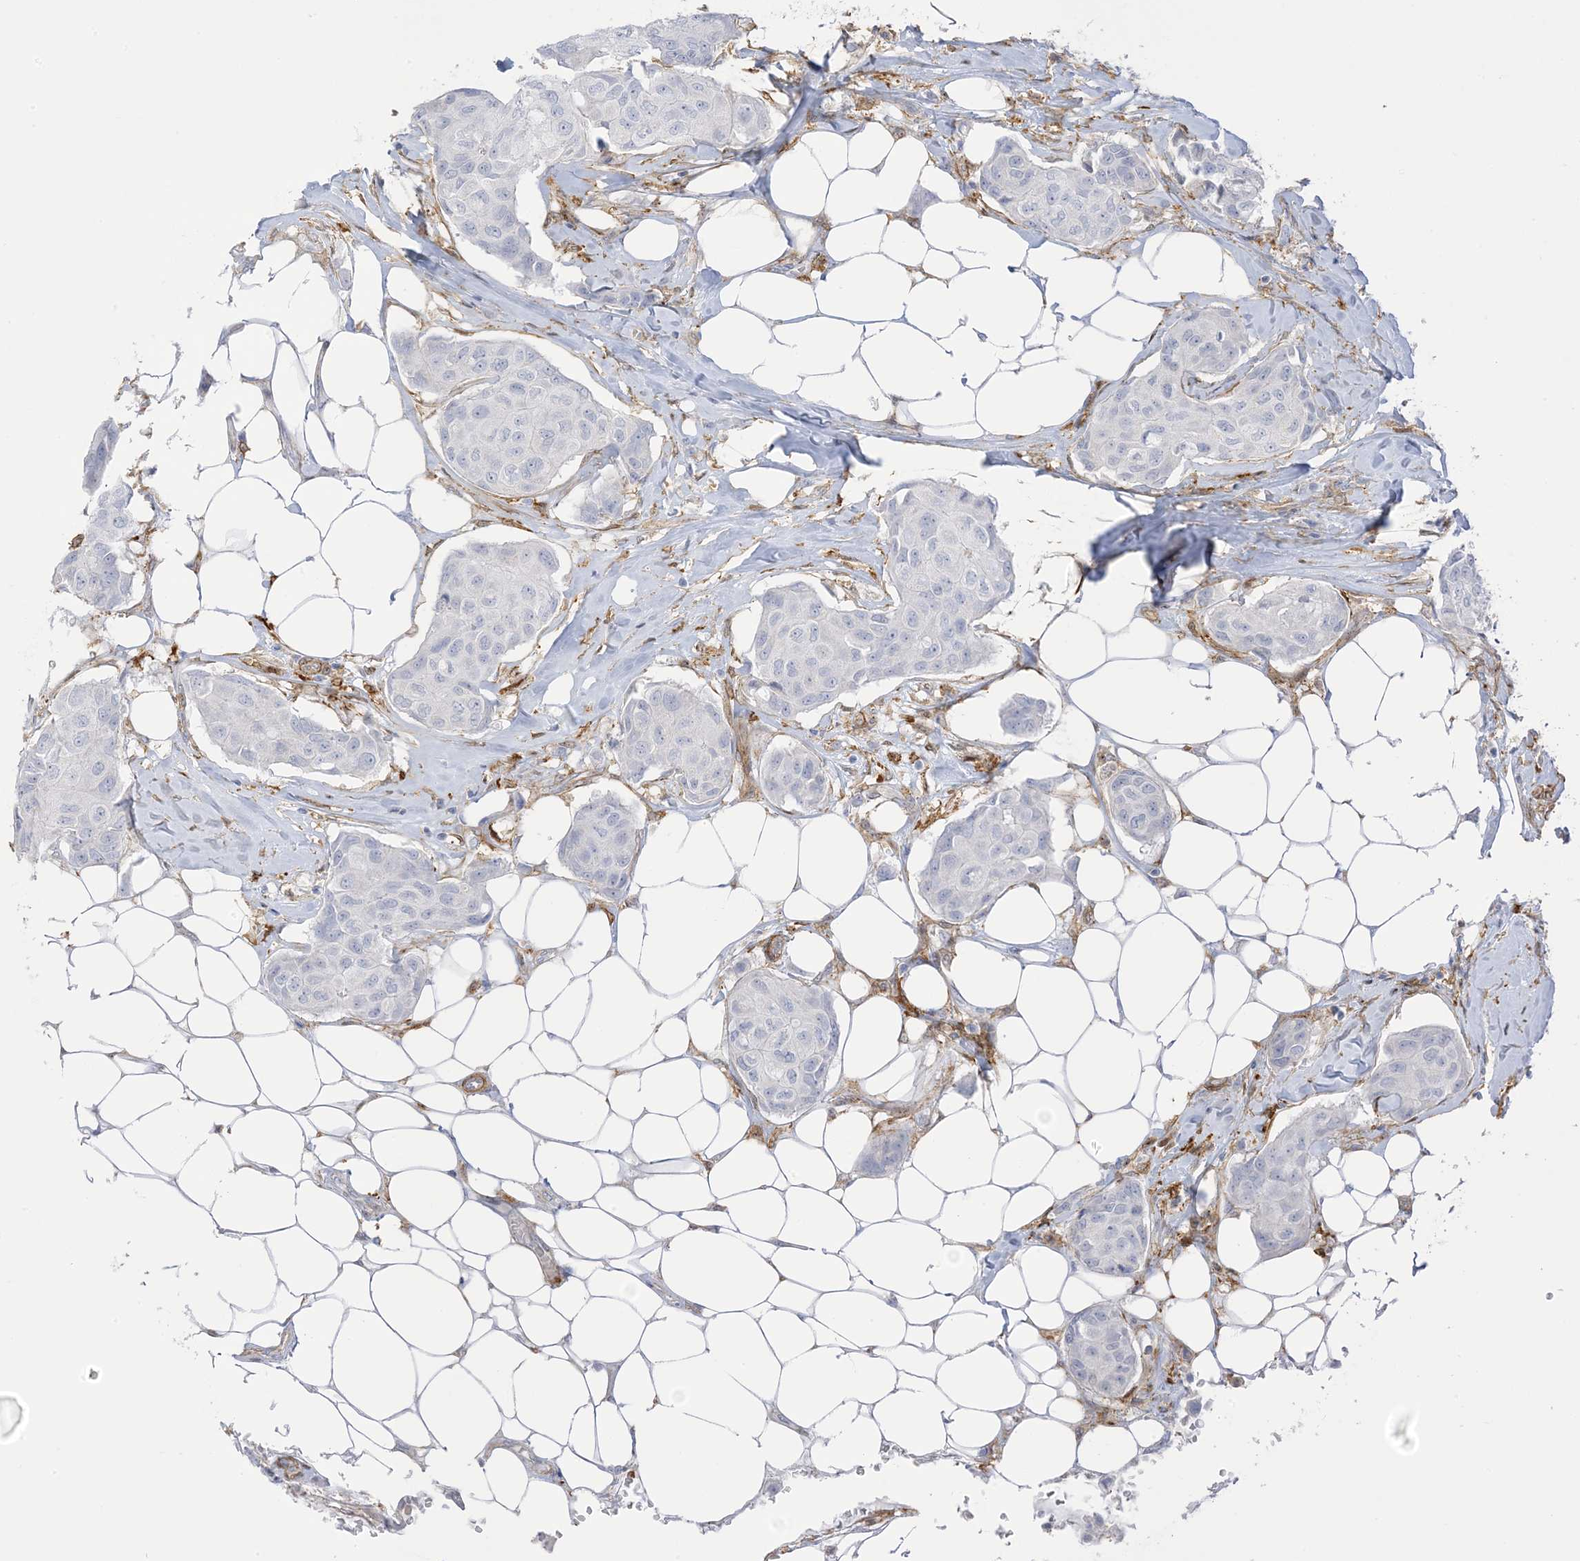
{"staining": {"intensity": "negative", "quantity": "none", "location": "none"}, "tissue": "breast cancer", "cell_type": "Tumor cells", "image_type": "cancer", "snomed": [{"axis": "morphology", "description": "Duct carcinoma"}, {"axis": "topography", "description": "Breast"}], "caption": "The immunohistochemistry (IHC) photomicrograph has no significant positivity in tumor cells of breast cancer tissue. The staining was performed using DAB (3,3'-diaminobenzidine) to visualize the protein expression in brown, while the nuclei were stained in blue with hematoxylin (Magnification: 20x).", "gene": "ICMT", "patient": {"sex": "female", "age": 80}}